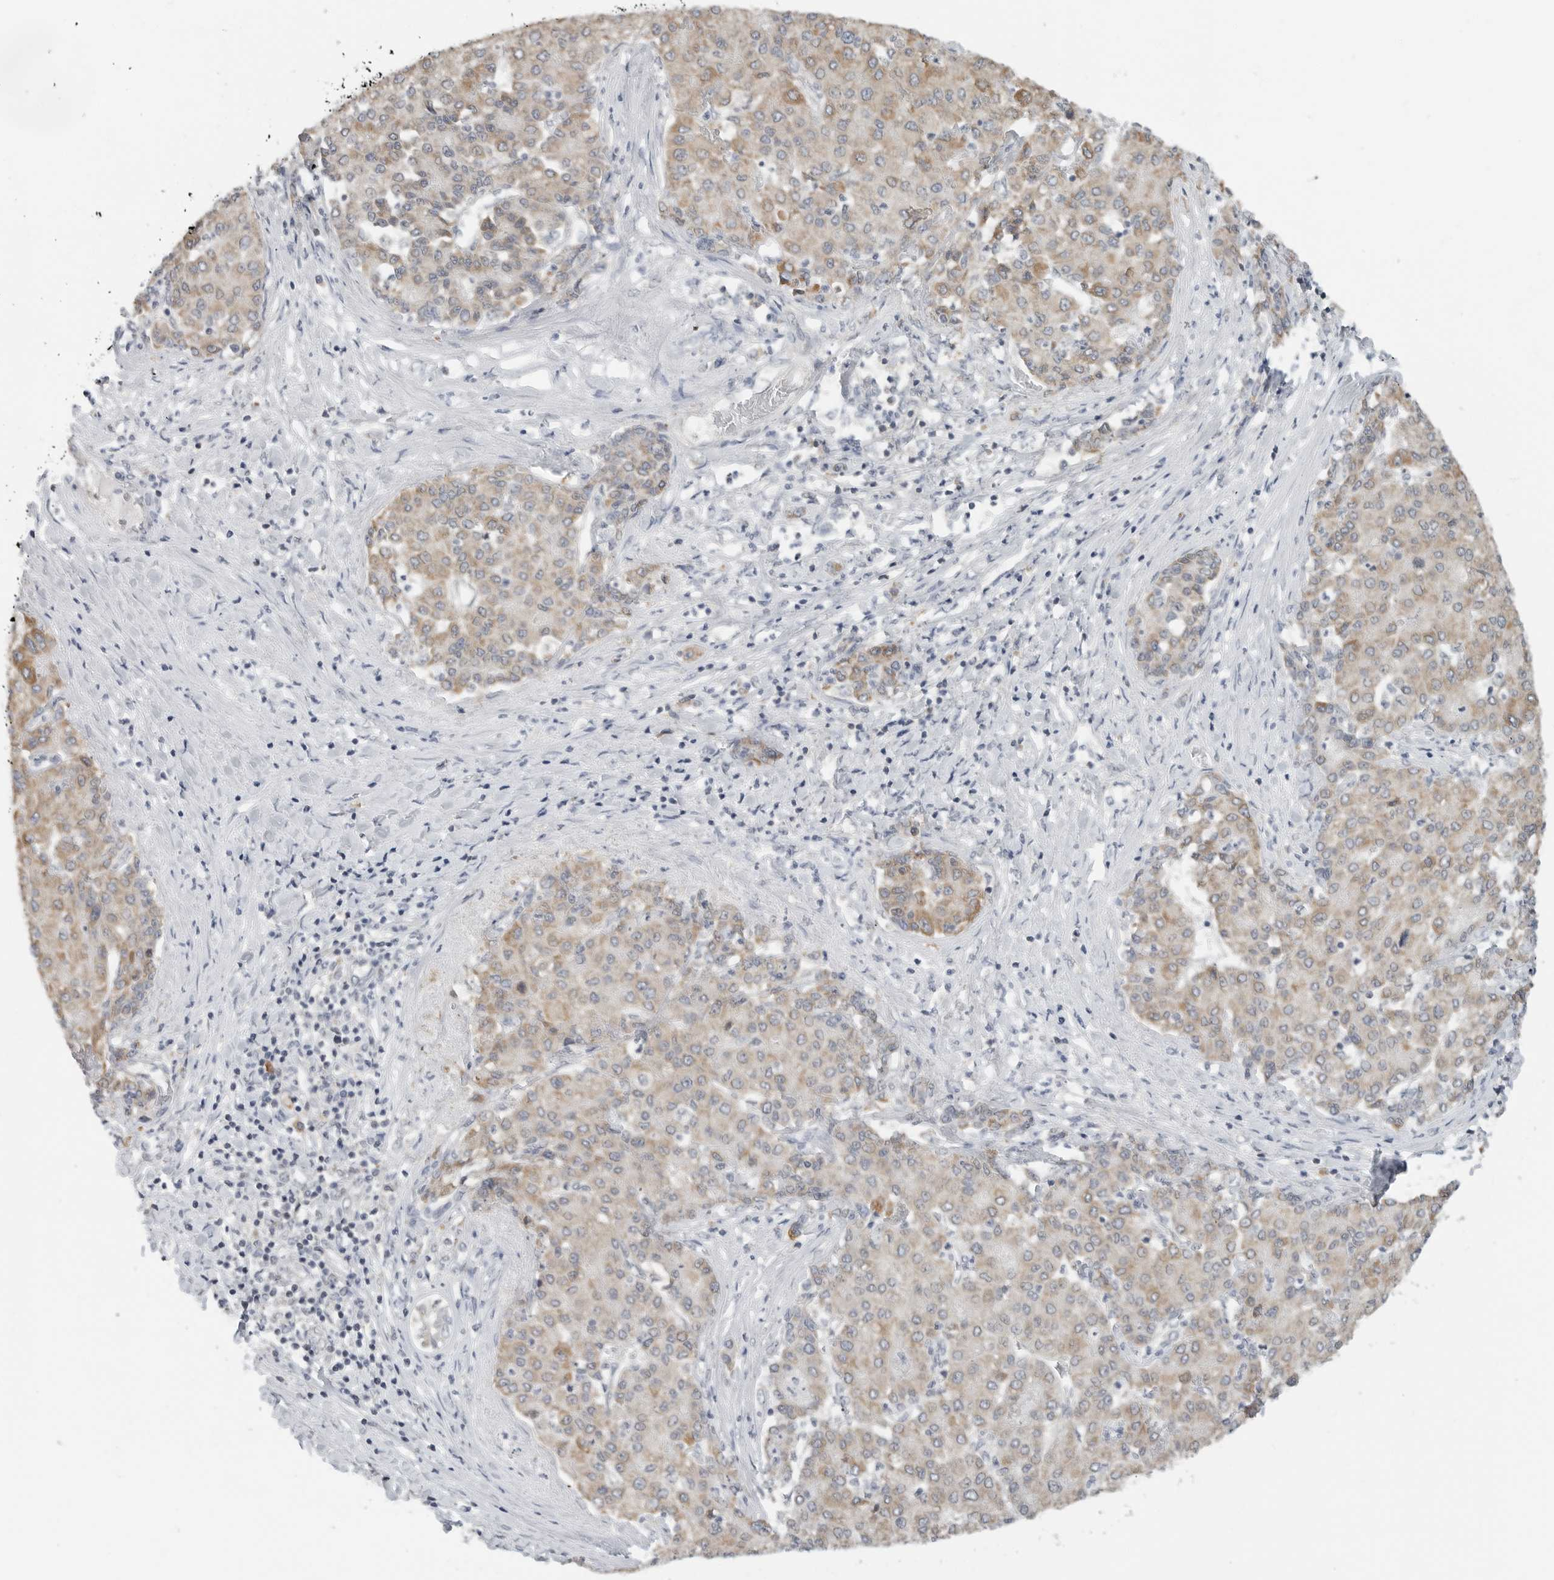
{"staining": {"intensity": "moderate", "quantity": "<25%", "location": "cytoplasmic/membranous"}, "tissue": "liver cancer", "cell_type": "Tumor cells", "image_type": "cancer", "snomed": [{"axis": "morphology", "description": "Carcinoma, Hepatocellular, NOS"}, {"axis": "topography", "description": "Liver"}], "caption": "A micrograph of liver hepatocellular carcinoma stained for a protein displays moderate cytoplasmic/membranous brown staining in tumor cells. The protein is stained brown, and the nuclei are stained in blue (DAB (3,3'-diaminobenzidine) IHC with brightfield microscopy, high magnification).", "gene": "IL12RB2", "patient": {"sex": "male", "age": 65}}